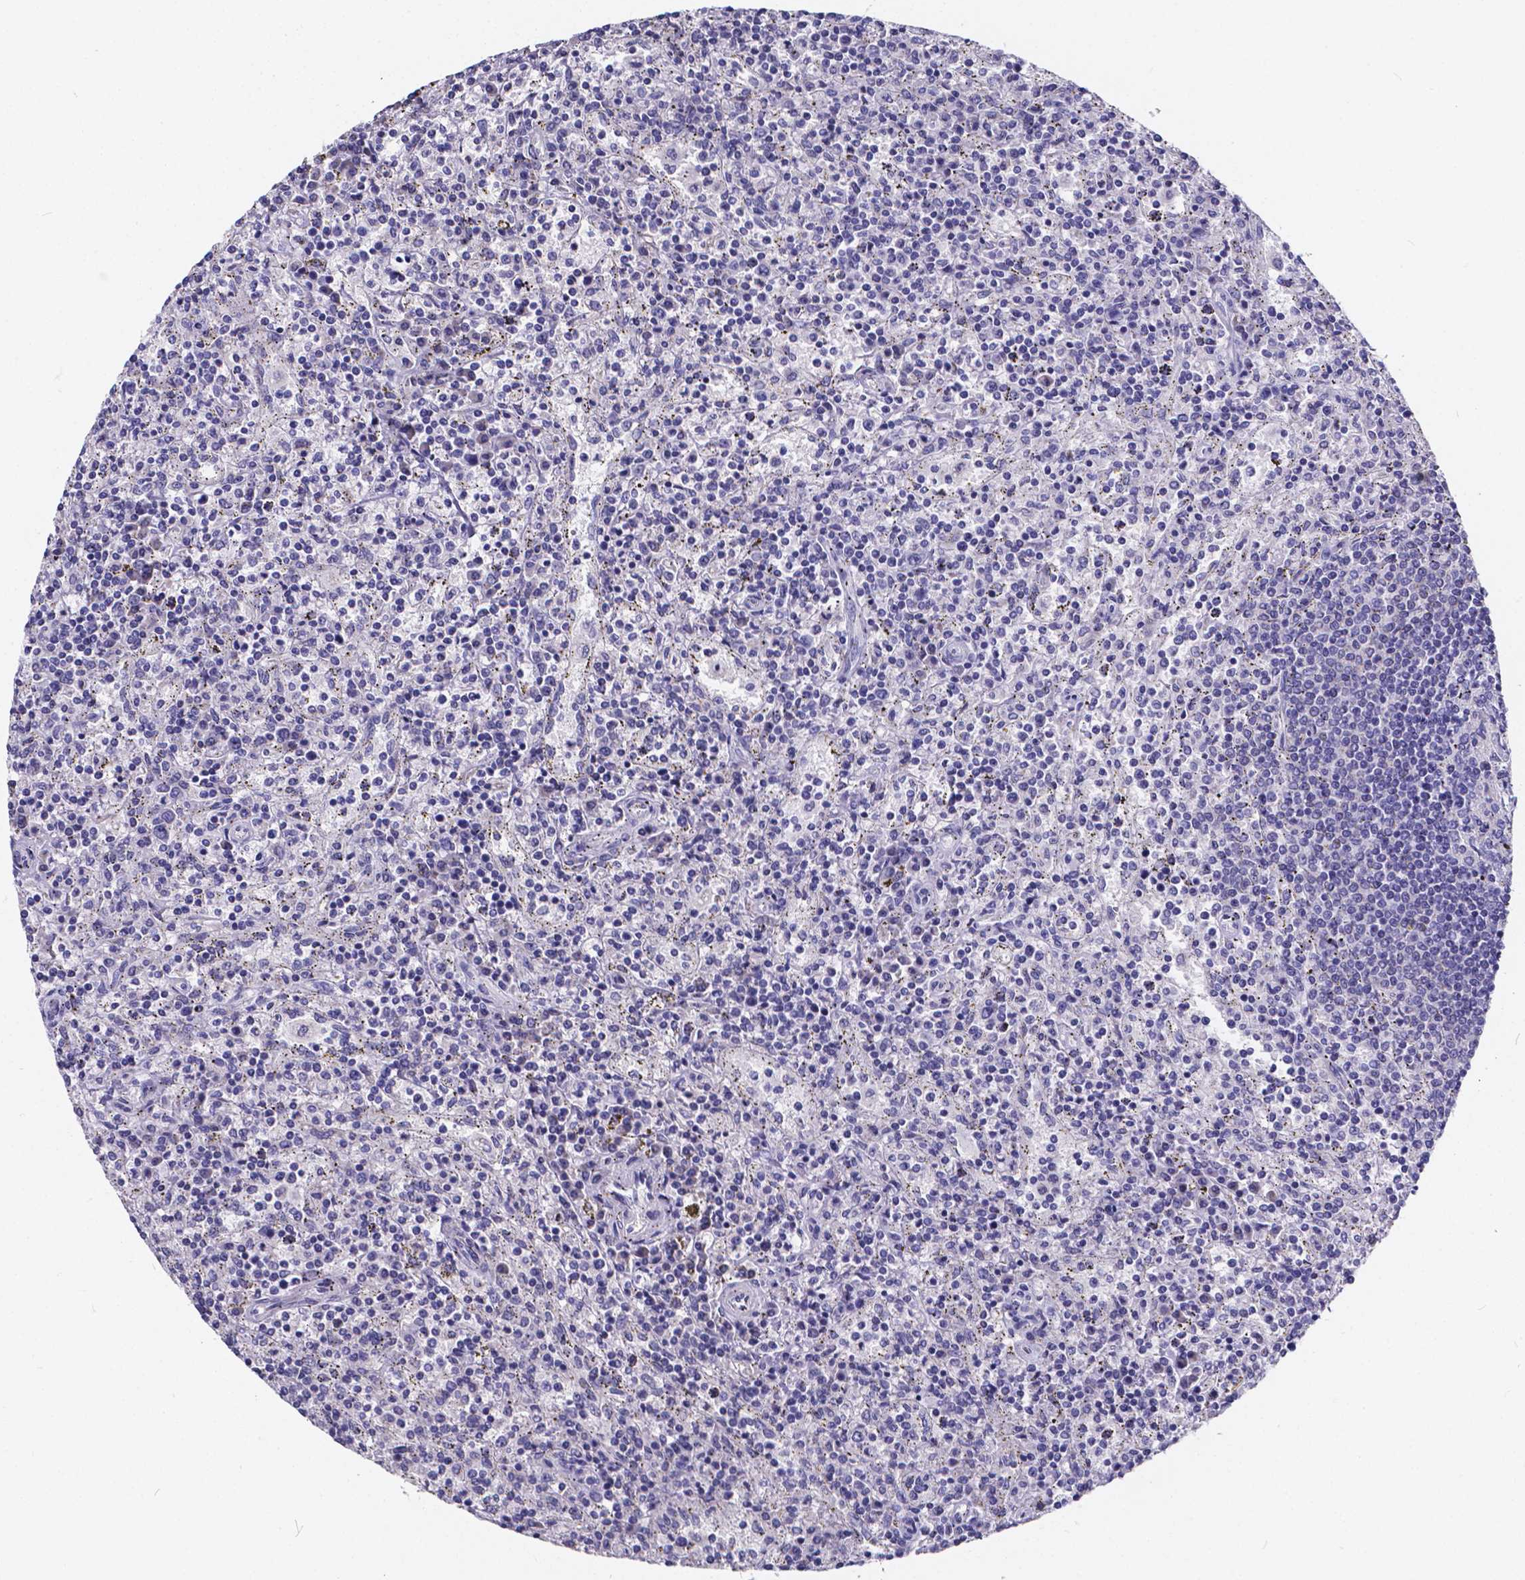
{"staining": {"intensity": "negative", "quantity": "none", "location": "none"}, "tissue": "lymphoma", "cell_type": "Tumor cells", "image_type": "cancer", "snomed": [{"axis": "morphology", "description": "Malignant lymphoma, non-Hodgkin's type, Low grade"}, {"axis": "topography", "description": "Spleen"}], "caption": "The immunohistochemistry histopathology image has no significant staining in tumor cells of lymphoma tissue.", "gene": "SPEF2", "patient": {"sex": "male", "age": 62}}